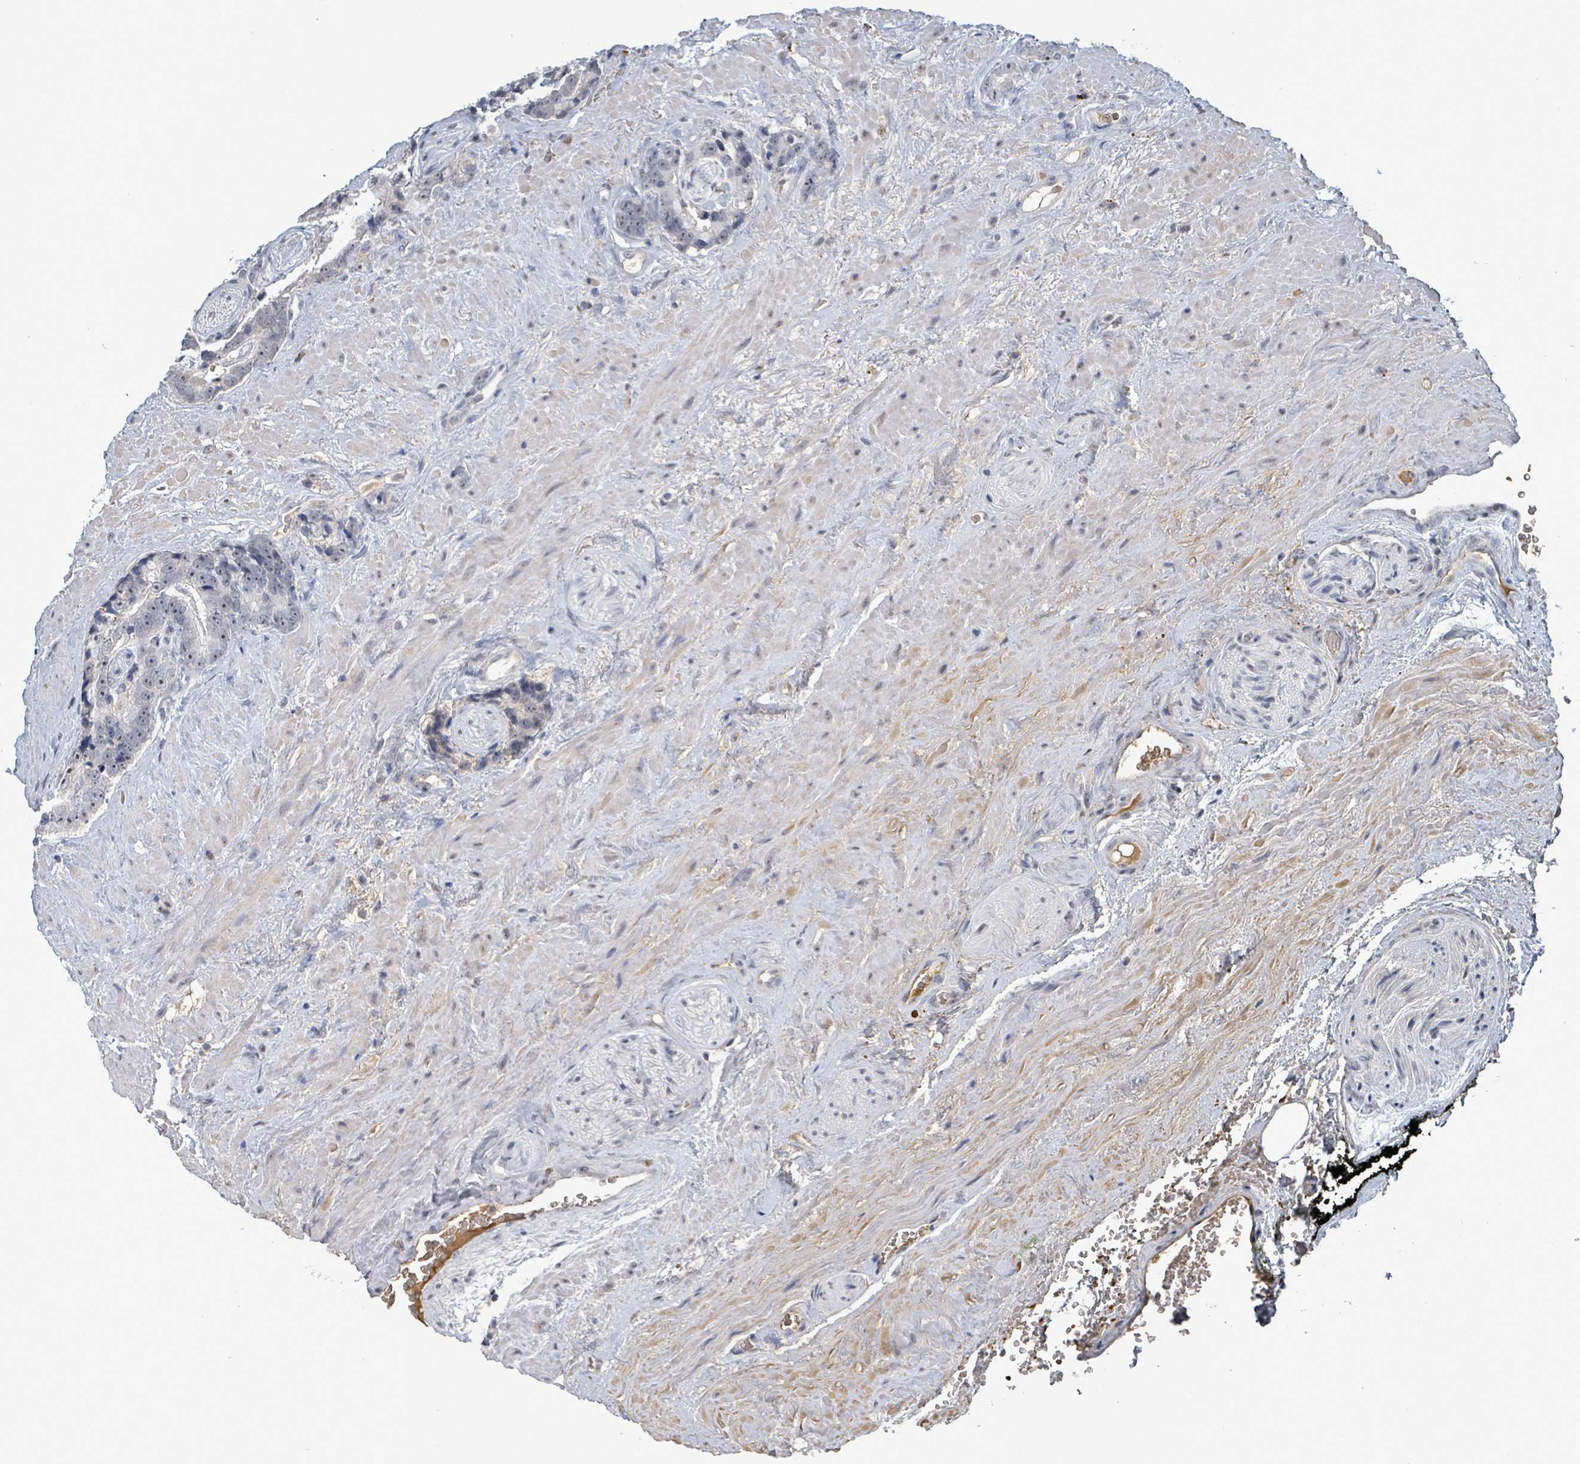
{"staining": {"intensity": "negative", "quantity": "none", "location": "none"}, "tissue": "prostate cancer", "cell_type": "Tumor cells", "image_type": "cancer", "snomed": [{"axis": "morphology", "description": "Adenocarcinoma, High grade"}, {"axis": "topography", "description": "Prostate"}], "caption": "Adenocarcinoma (high-grade) (prostate) stained for a protein using IHC displays no expression tumor cells.", "gene": "SEBOX", "patient": {"sex": "male", "age": 74}}